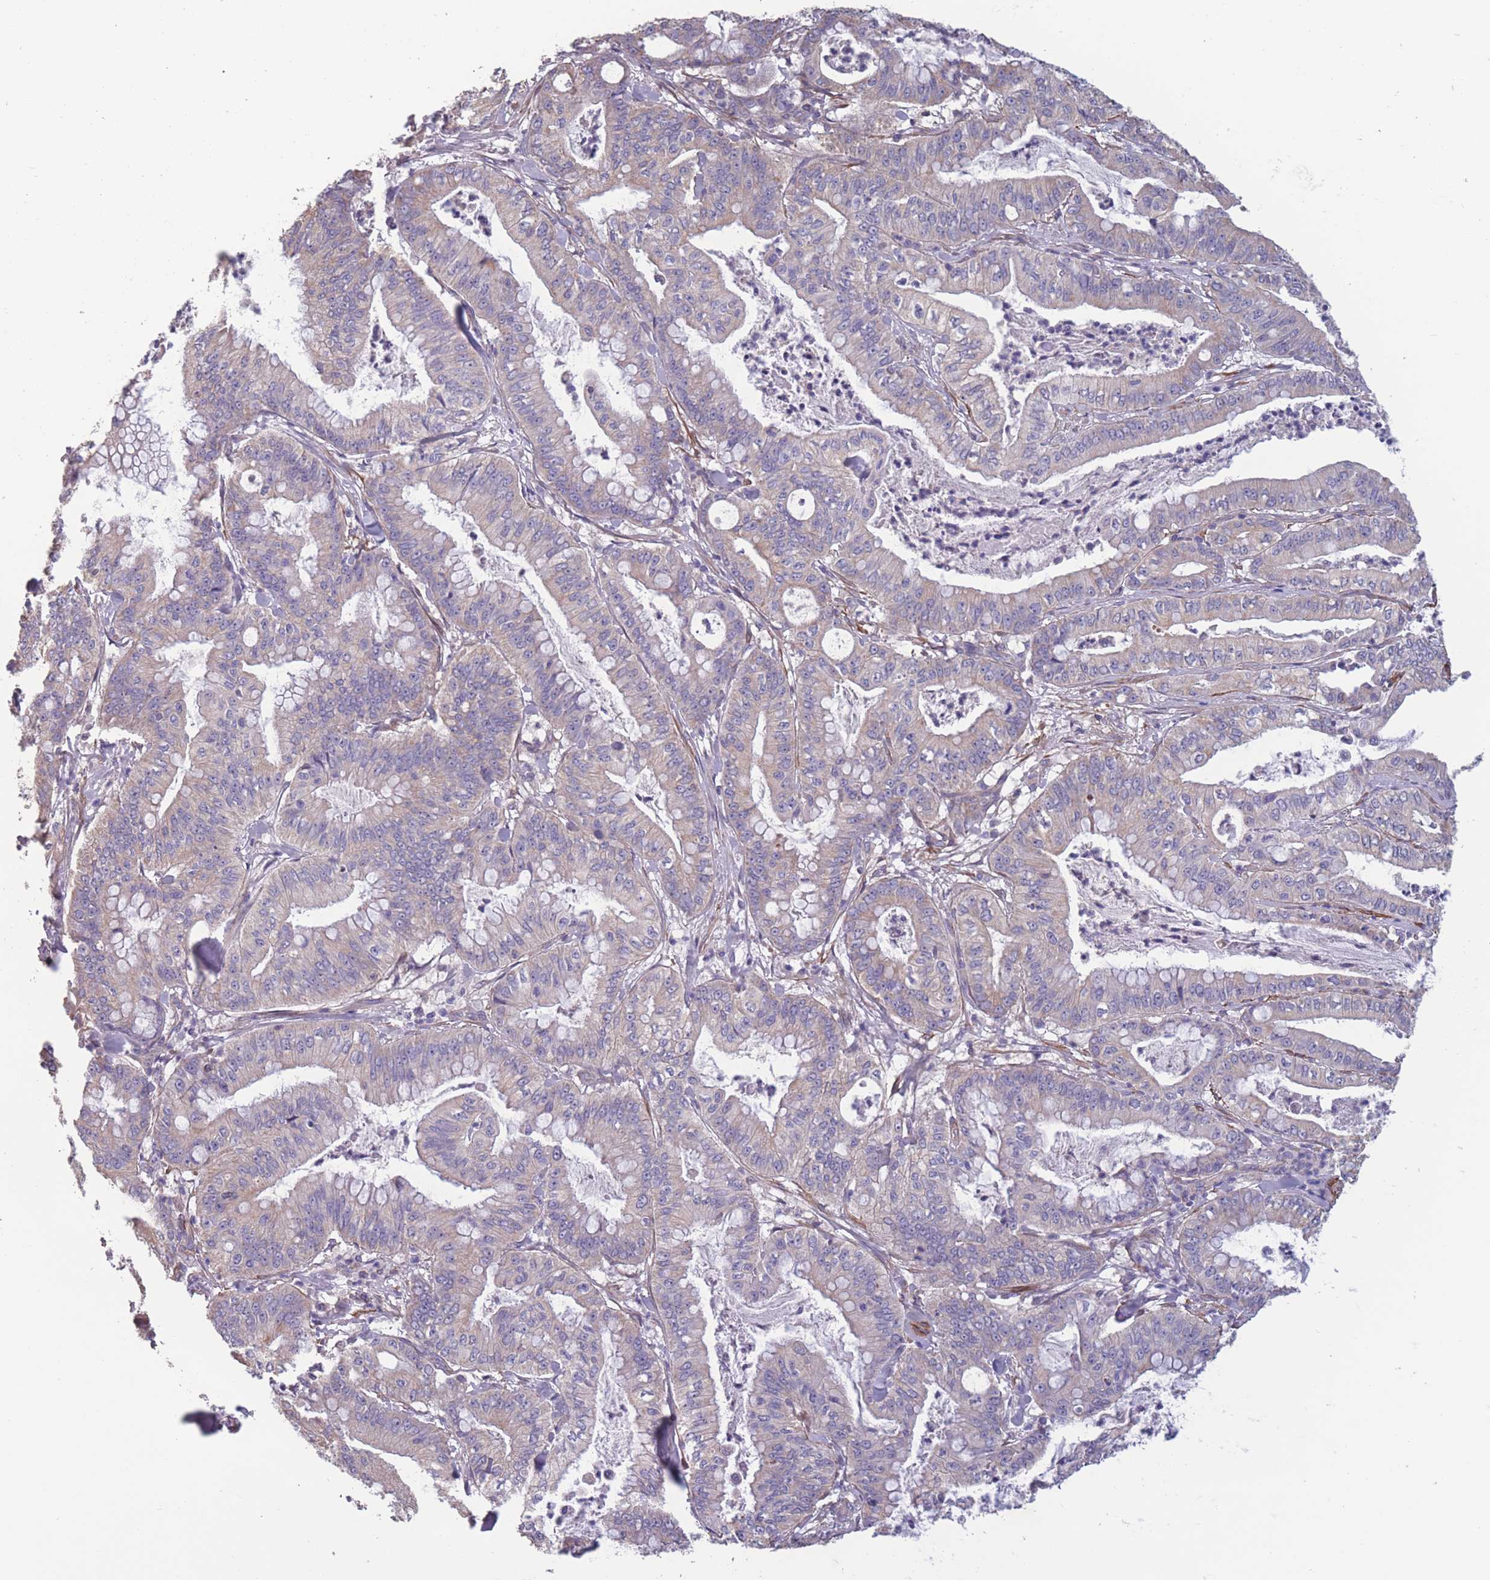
{"staining": {"intensity": "weak", "quantity": "<25%", "location": "cytoplasmic/membranous"}, "tissue": "pancreatic cancer", "cell_type": "Tumor cells", "image_type": "cancer", "snomed": [{"axis": "morphology", "description": "Adenocarcinoma, NOS"}, {"axis": "topography", "description": "Pancreas"}], "caption": "A photomicrograph of human pancreatic cancer (adenocarcinoma) is negative for staining in tumor cells. (DAB IHC visualized using brightfield microscopy, high magnification).", "gene": "TOMM40L", "patient": {"sex": "male", "age": 71}}